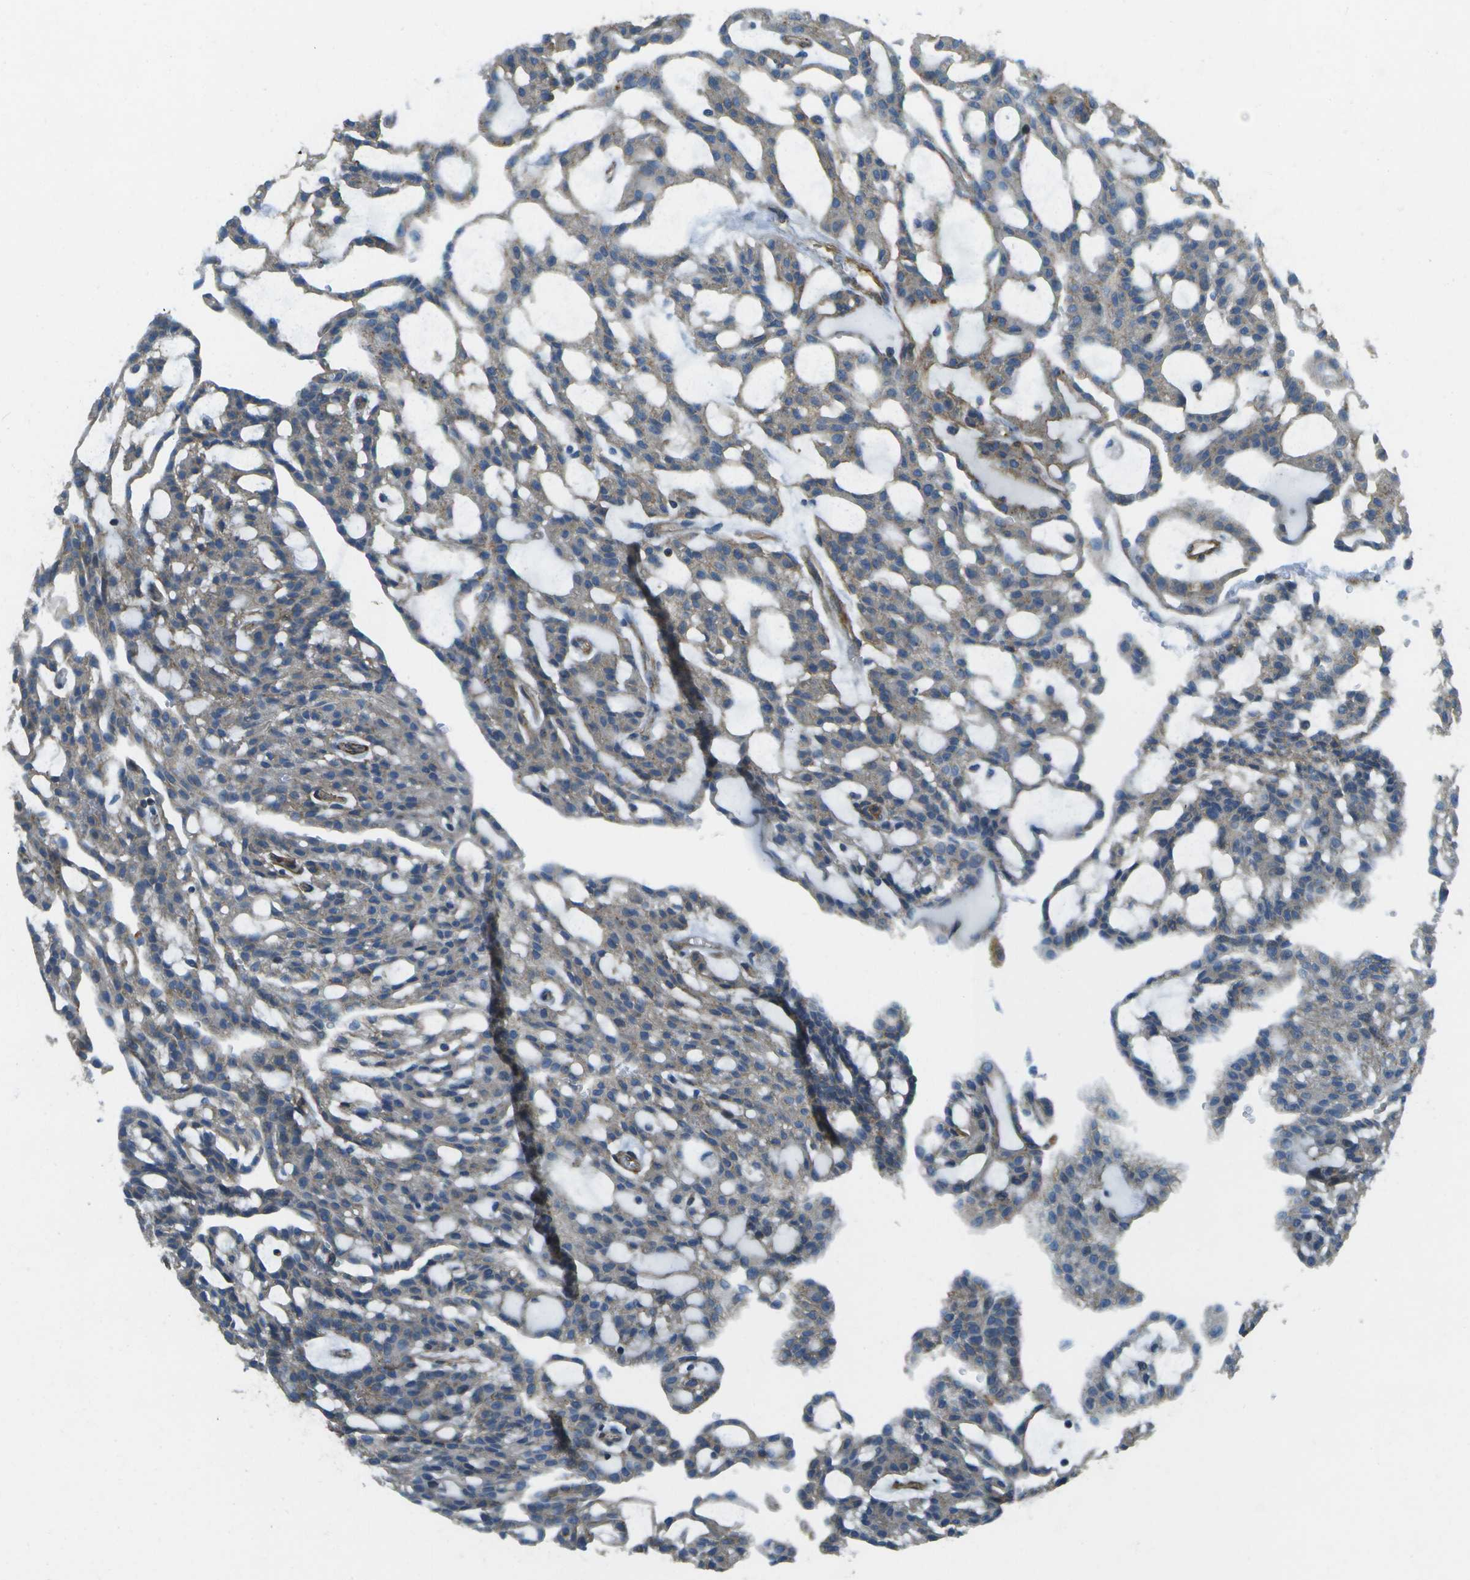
{"staining": {"intensity": "weak", "quantity": "<25%", "location": "cytoplasmic/membranous"}, "tissue": "renal cancer", "cell_type": "Tumor cells", "image_type": "cancer", "snomed": [{"axis": "morphology", "description": "Adenocarcinoma, NOS"}, {"axis": "topography", "description": "Kidney"}], "caption": "The IHC image has no significant expression in tumor cells of adenocarcinoma (renal) tissue. (DAB (3,3'-diaminobenzidine) immunohistochemistry visualized using brightfield microscopy, high magnification).", "gene": "MYH11", "patient": {"sex": "male", "age": 63}}